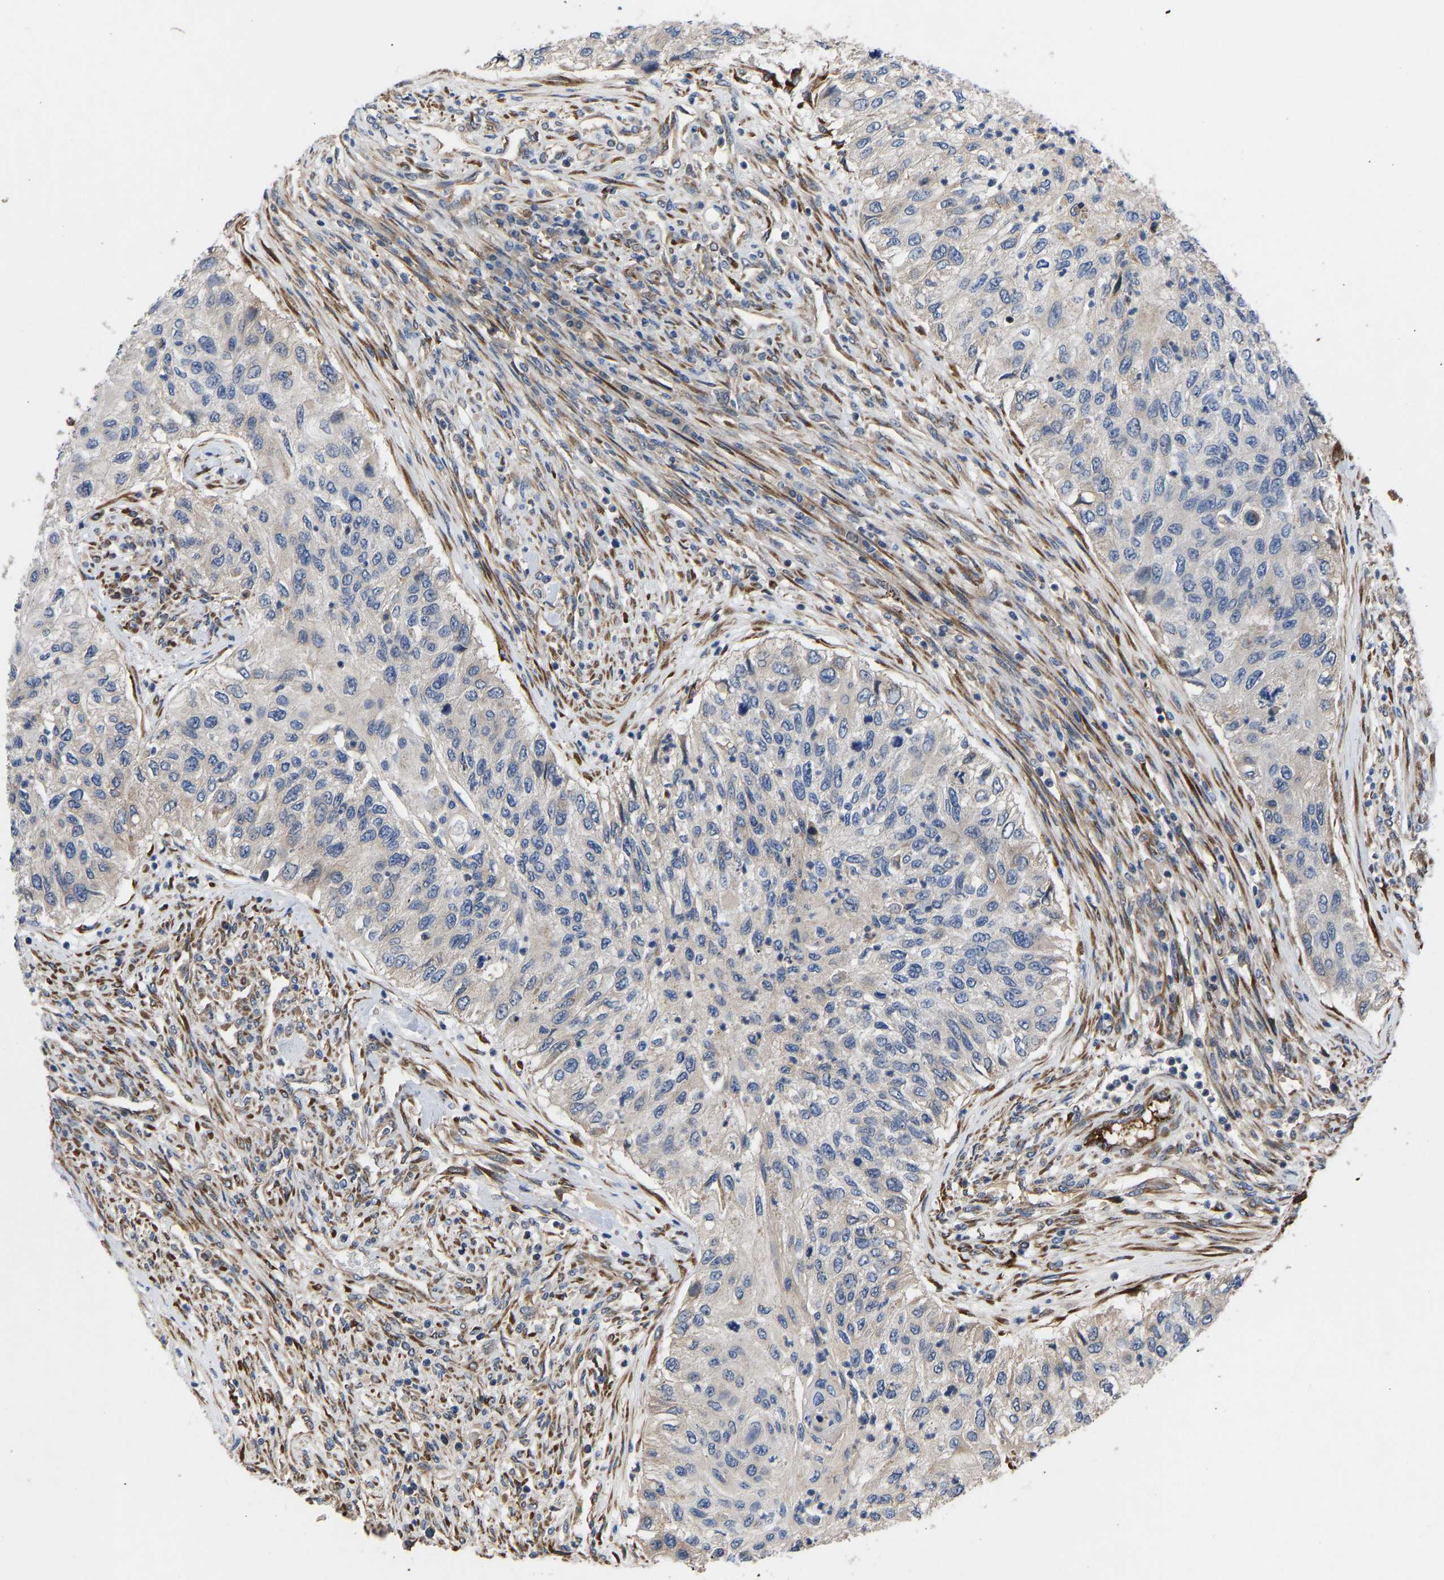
{"staining": {"intensity": "negative", "quantity": "none", "location": "none"}, "tissue": "urothelial cancer", "cell_type": "Tumor cells", "image_type": "cancer", "snomed": [{"axis": "morphology", "description": "Urothelial carcinoma, High grade"}, {"axis": "topography", "description": "Urinary bladder"}], "caption": "This is an IHC micrograph of human urothelial cancer. There is no expression in tumor cells.", "gene": "FRRS1", "patient": {"sex": "female", "age": 60}}